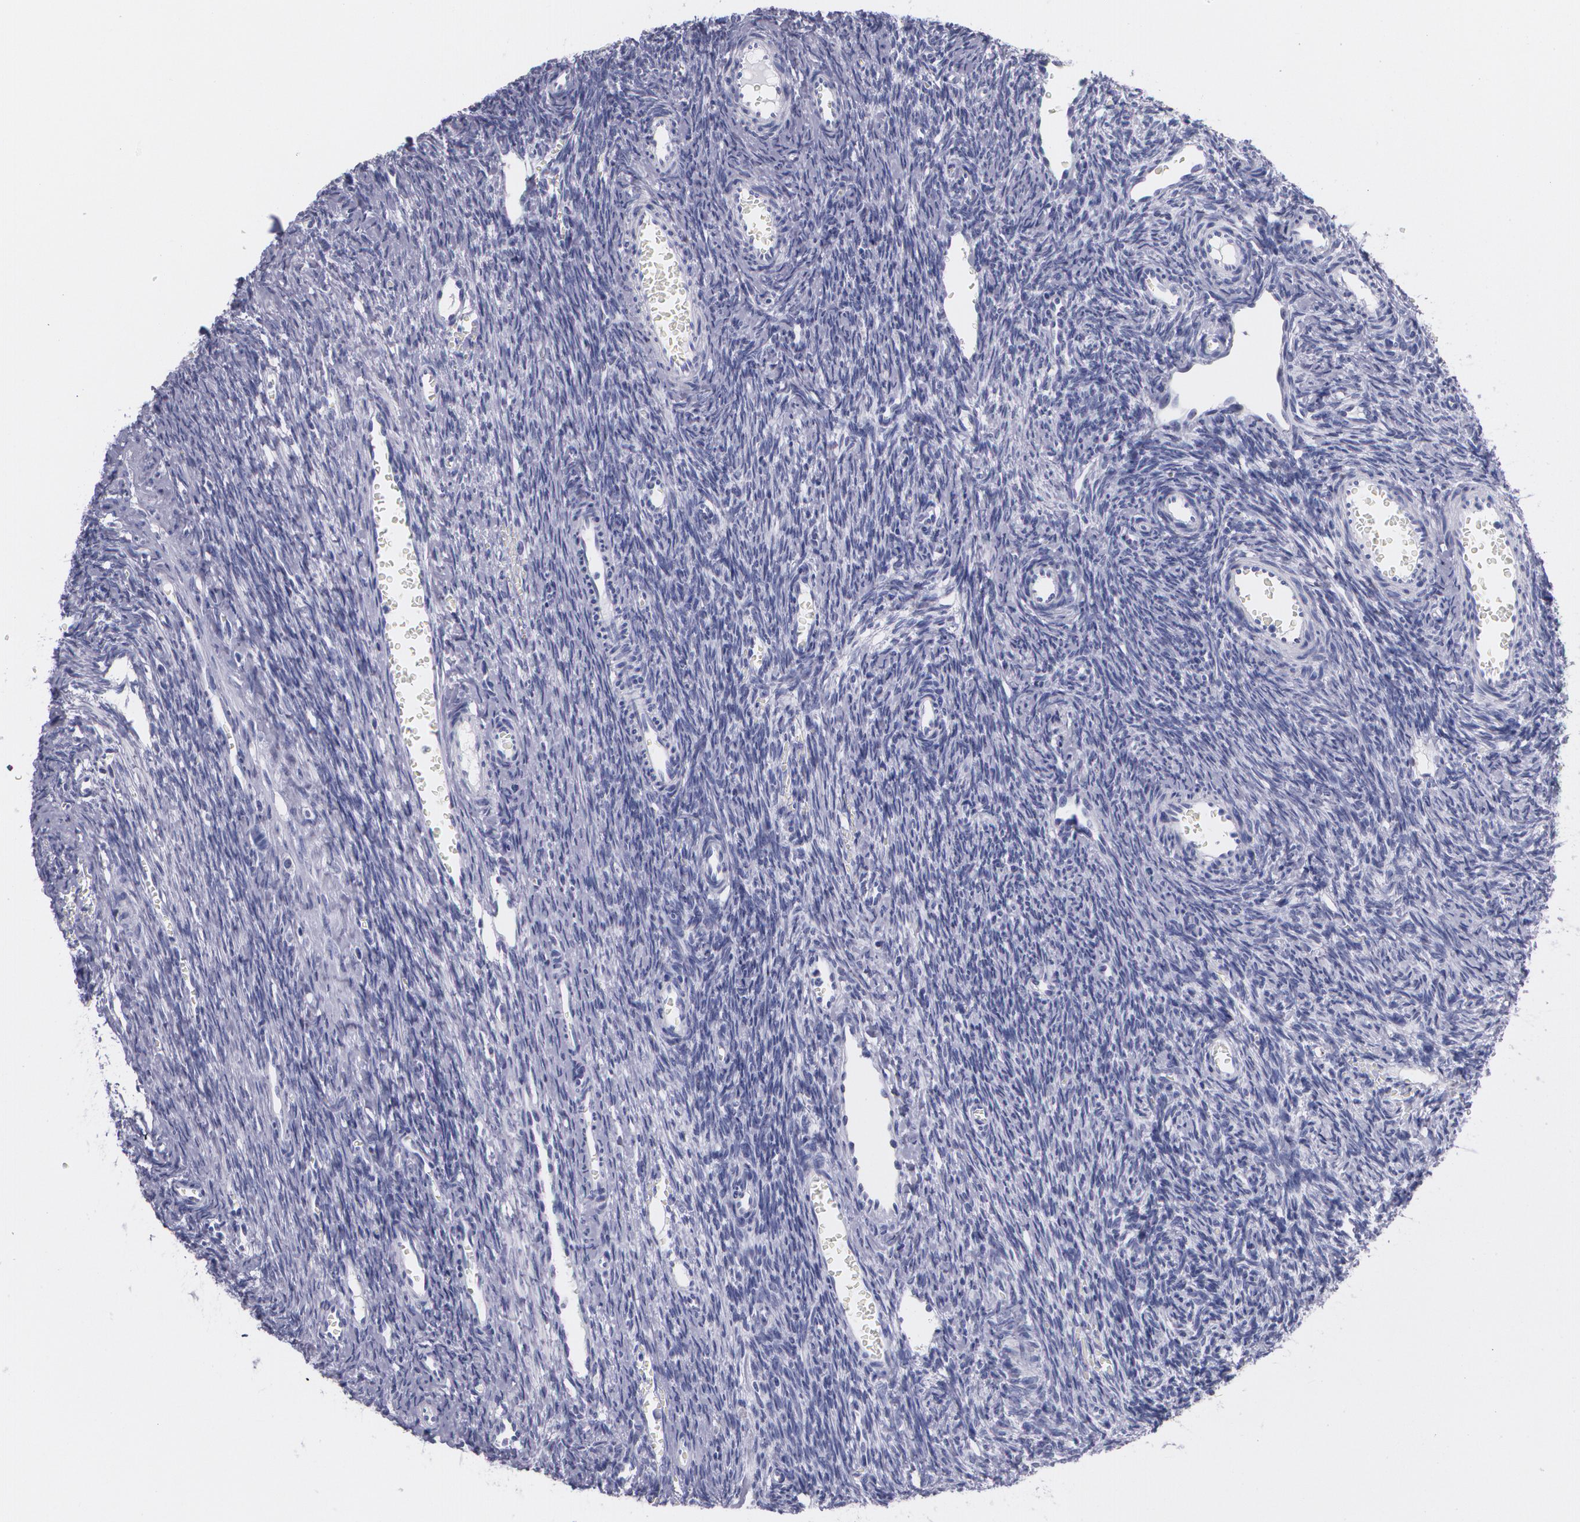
{"staining": {"intensity": "negative", "quantity": "none", "location": "none"}, "tissue": "ovary", "cell_type": "Follicle cells", "image_type": "normal", "snomed": [{"axis": "morphology", "description": "Normal tissue, NOS"}, {"axis": "topography", "description": "Ovary"}], "caption": "DAB immunohistochemical staining of unremarkable ovary shows no significant expression in follicle cells. (DAB (3,3'-diaminobenzidine) immunohistochemistry (IHC) with hematoxylin counter stain).", "gene": "TP53", "patient": {"sex": "female", "age": 39}}